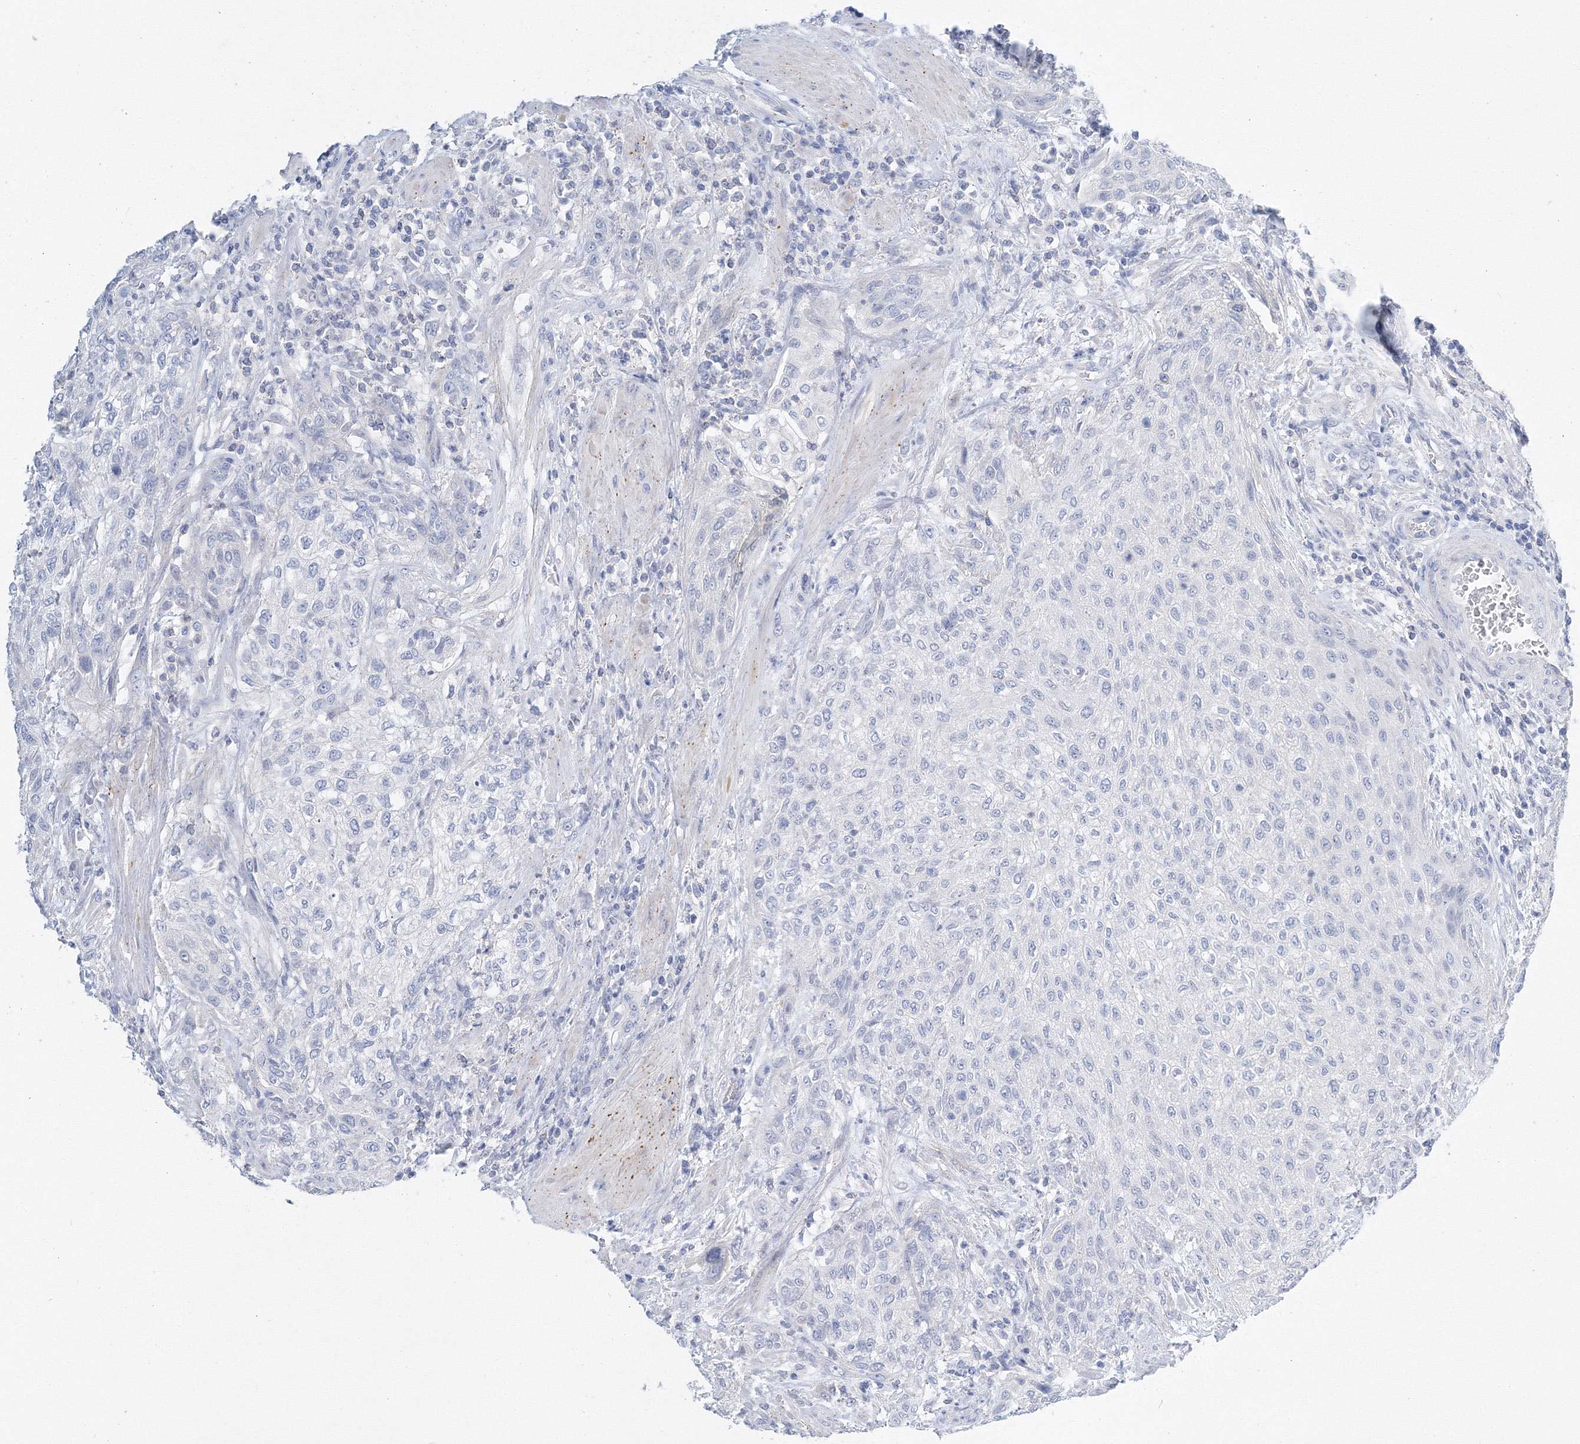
{"staining": {"intensity": "negative", "quantity": "none", "location": "none"}, "tissue": "urothelial cancer", "cell_type": "Tumor cells", "image_type": "cancer", "snomed": [{"axis": "morphology", "description": "Urothelial carcinoma, High grade"}, {"axis": "topography", "description": "Urinary bladder"}], "caption": "Protein analysis of urothelial cancer exhibits no significant staining in tumor cells.", "gene": "AASDH", "patient": {"sex": "male", "age": 35}}